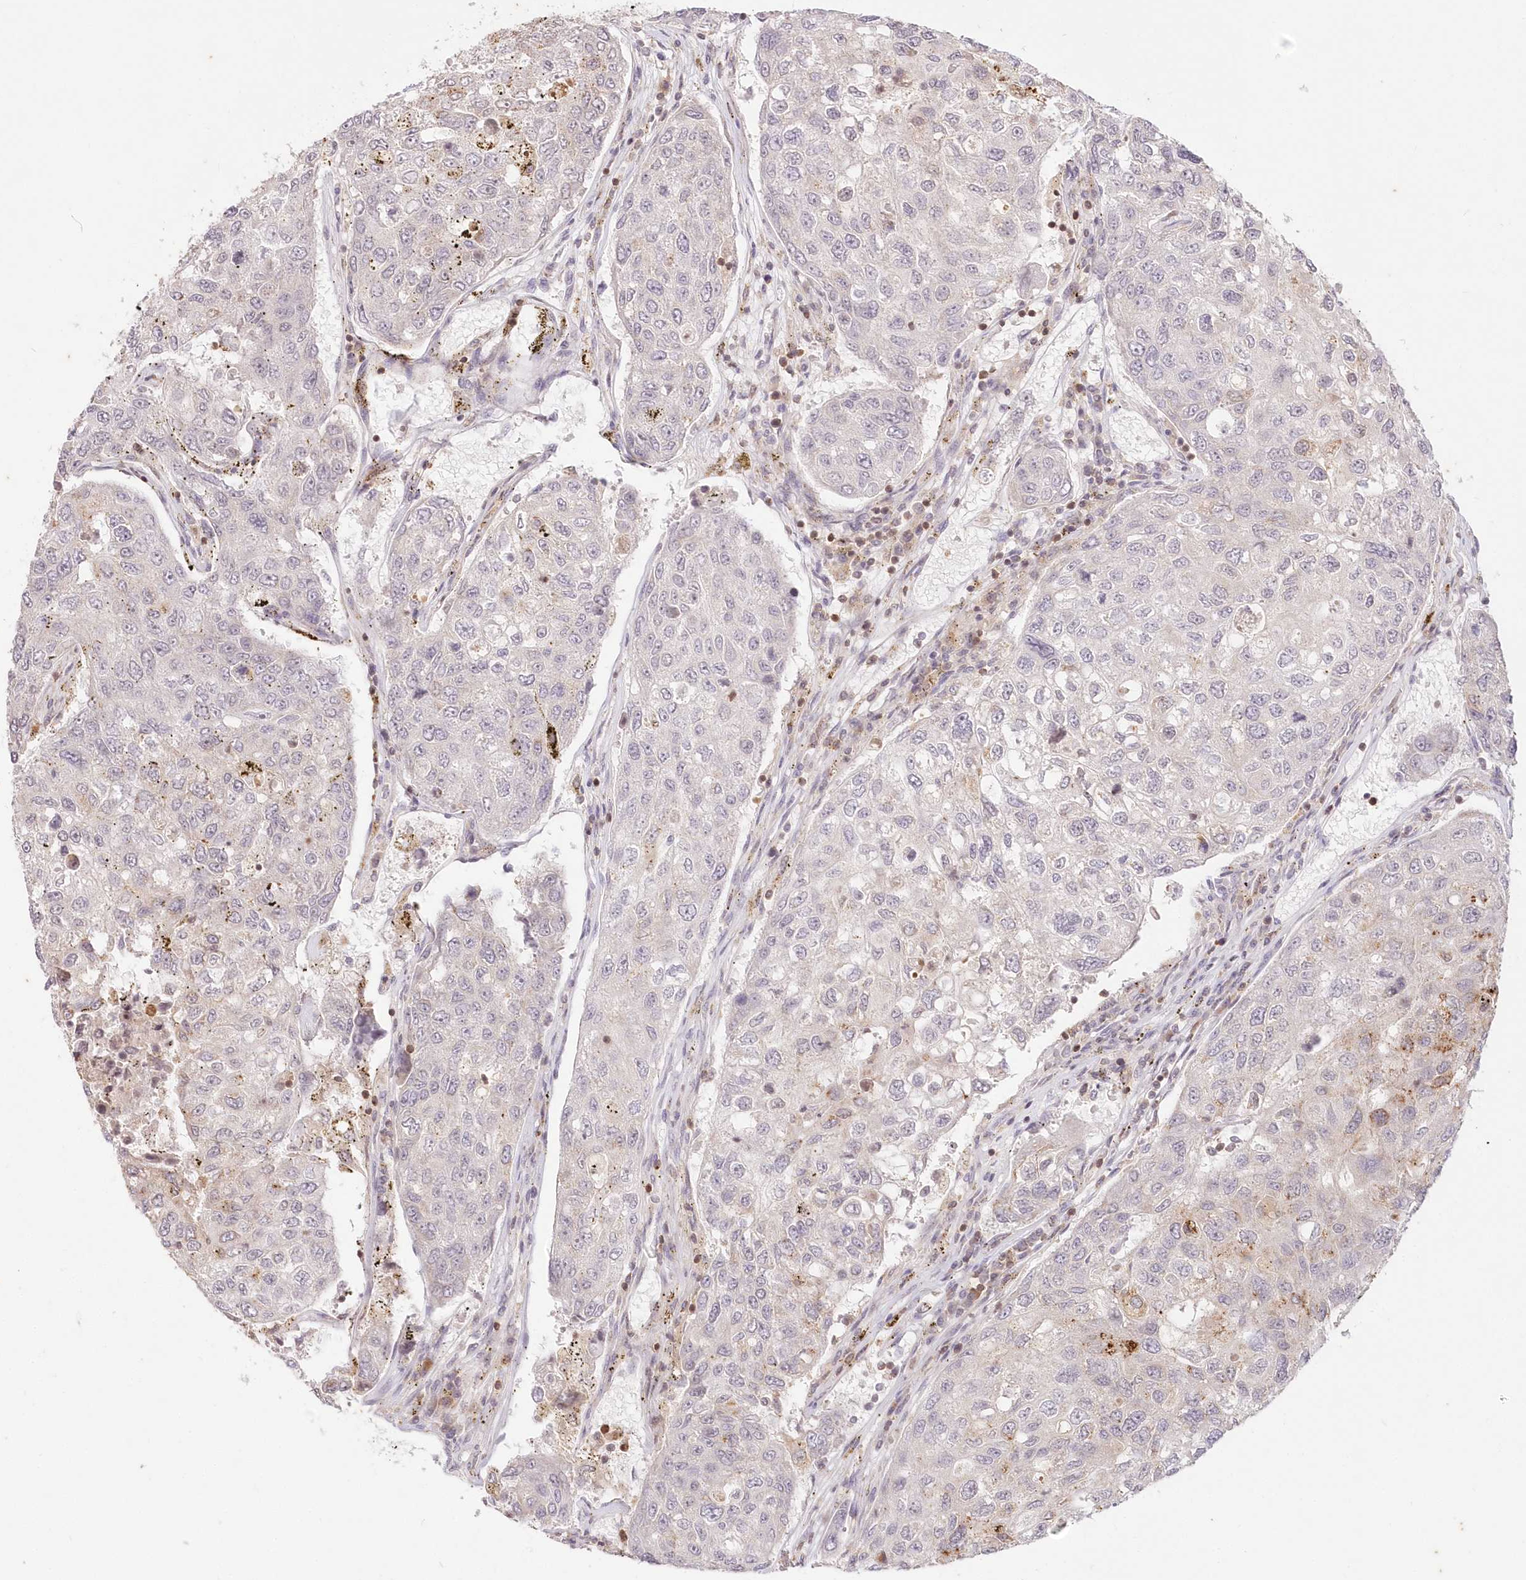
{"staining": {"intensity": "negative", "quantity": "none", "location": "none"}, "tissue": "urothelial cancer", "cell_type": "Tumor cells", "image_type": "cancer", "snomed": [{"axis": "morphology", "description": "Urothelial carcinoma, High grade"}, {"axis": "topography", "description": "Lymph node"}, {"axis": "topography", "description": "Urinary bladder"}], "caption": "High magnification brightfield microscopy of urothelial cancer stained with DAB (3,3'-diaminobenzidine) (brown) and counterstained with hematoxylin (blue): tumor cells show no significant staining.", "gene": "MTMR3", "patient": {"sex": "male", "age": 51}}